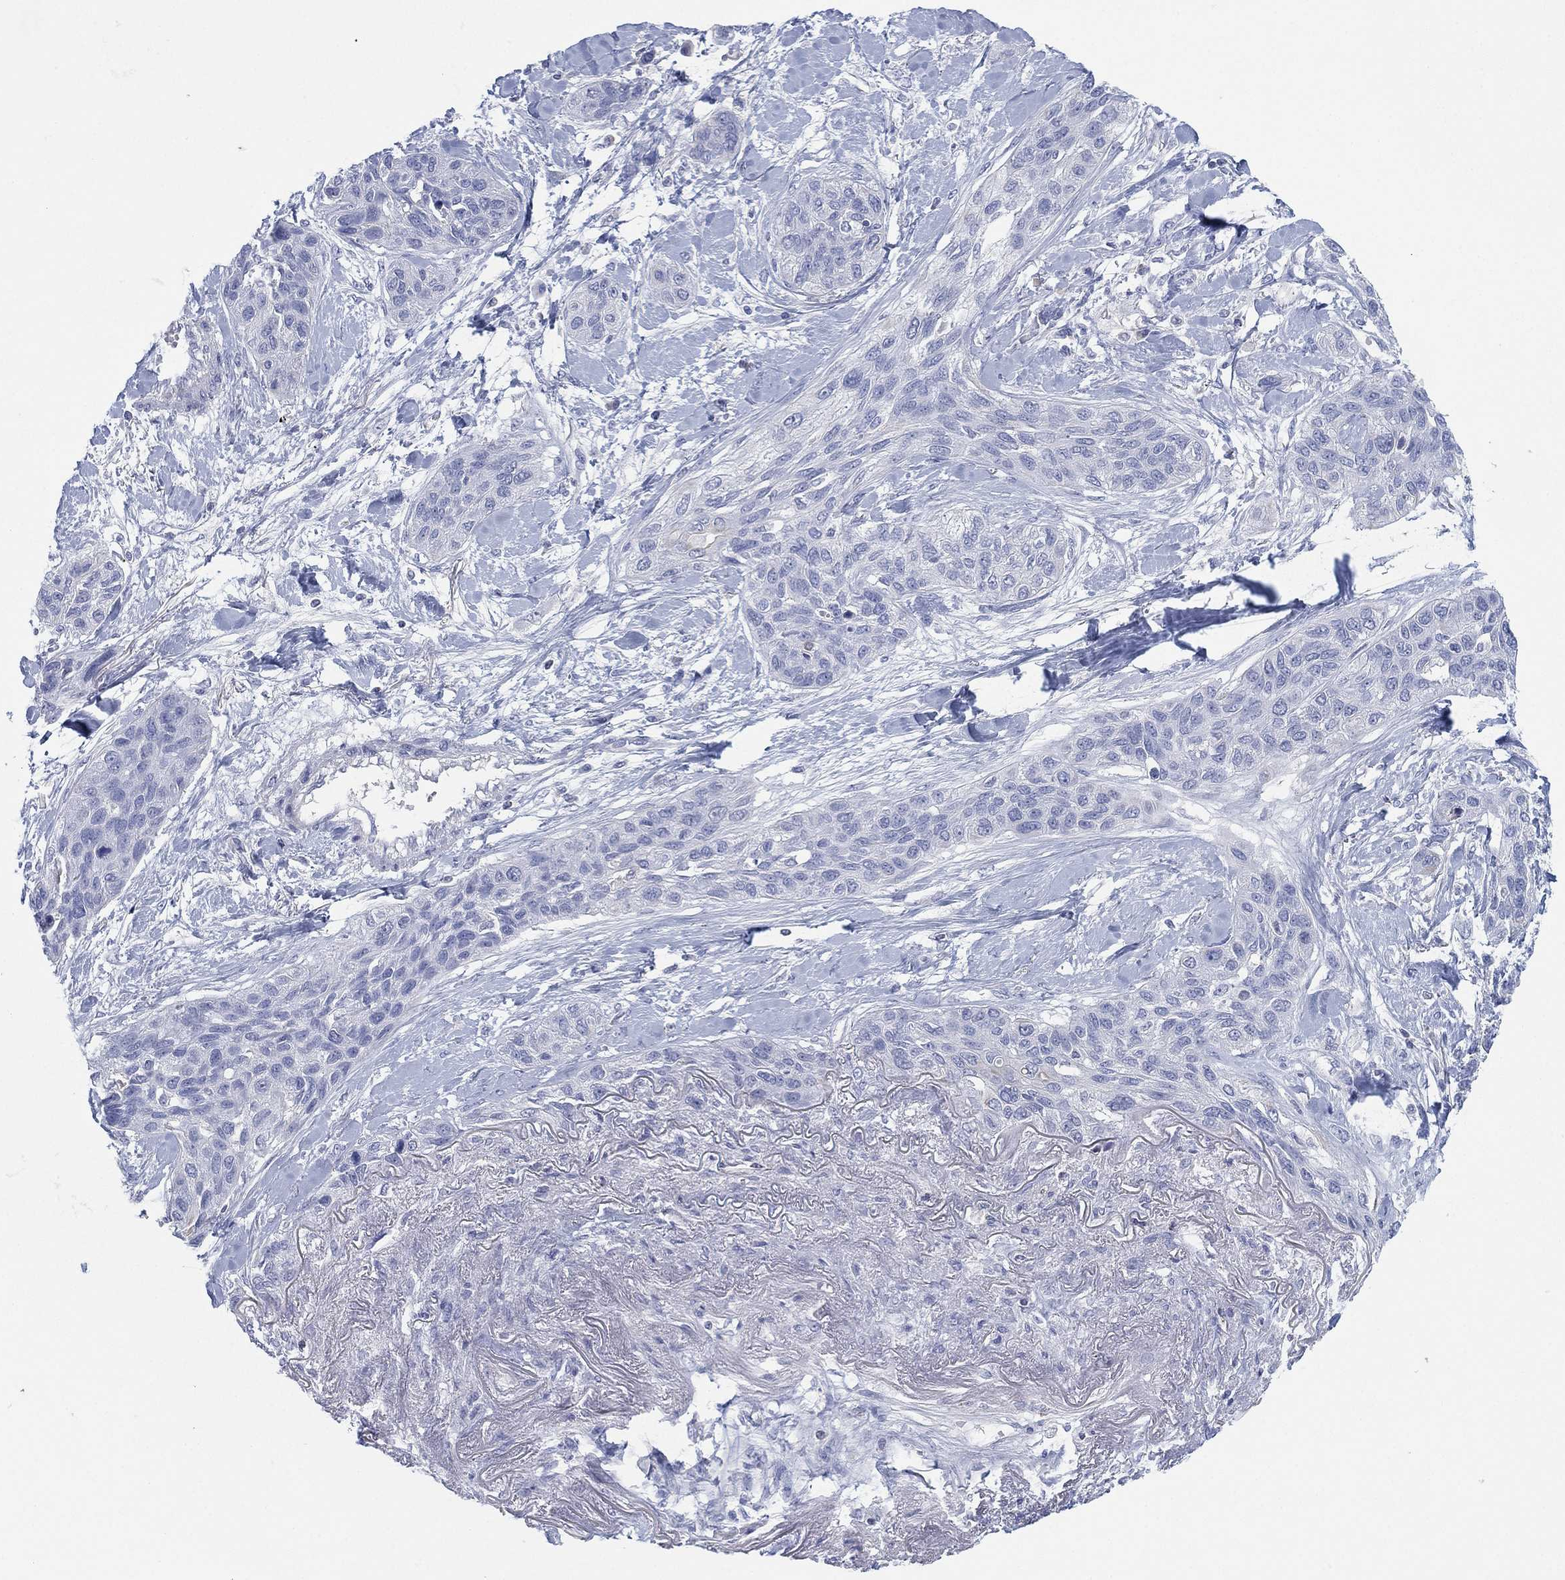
{"staining": {"intensity": "negative", "quantity": "none", "location": "none"}, "tissue": "lung cancer", "cell_type": "Tumor cells", "image_type": "cancer", "snomed": [{"axis": "morphology", "description": "Squamous cell carcinoma, NOS"}, {"axis": "topography", "description": "Lung"}], "caption": "An image of human lung cancer (squamous cell carcinoma) is negative for staining in tumor cells.", "gene": "SEPTIN1", "patient": {"sex": "female", "age": 70}}